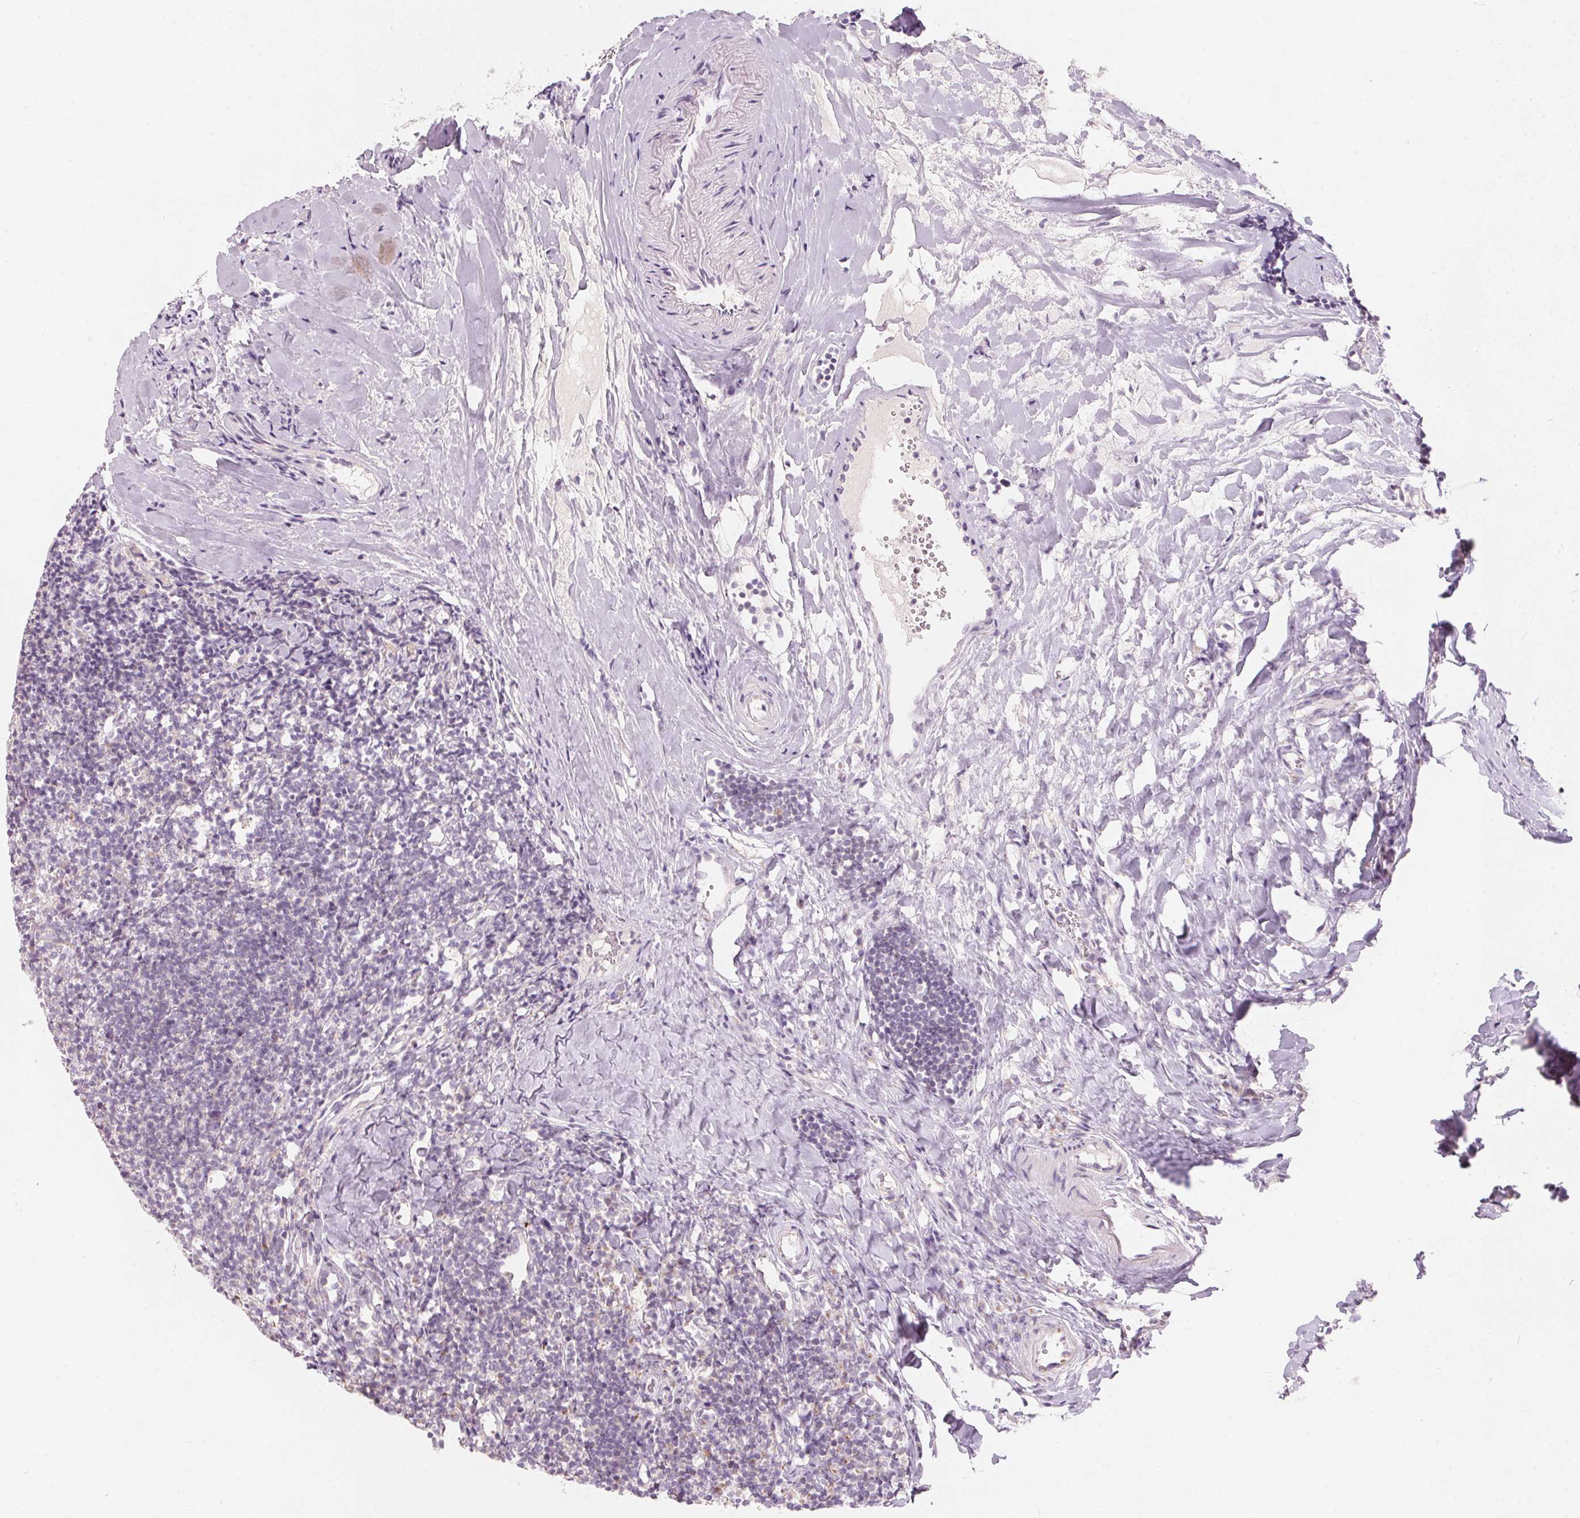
{"staining": {"intensity": "weak", "quantity": "<25%", "location": "cytoplasmic/membranous"}, "tissue": "tonsil", "cell_type": "Germinal center cells", "image_type": "normal", "snomed": [{"axis": "morphology", "description": "Normal tissue, NOS"}, {"axis": "topography", "description": "Tonsil"}], "caption": "Immunohistochemical staining of unremarkable human tonsil displays no significant positivity in germinal center cells.", "gene": "DRAM2", "patient": {"sex": "female", "age": 10}}